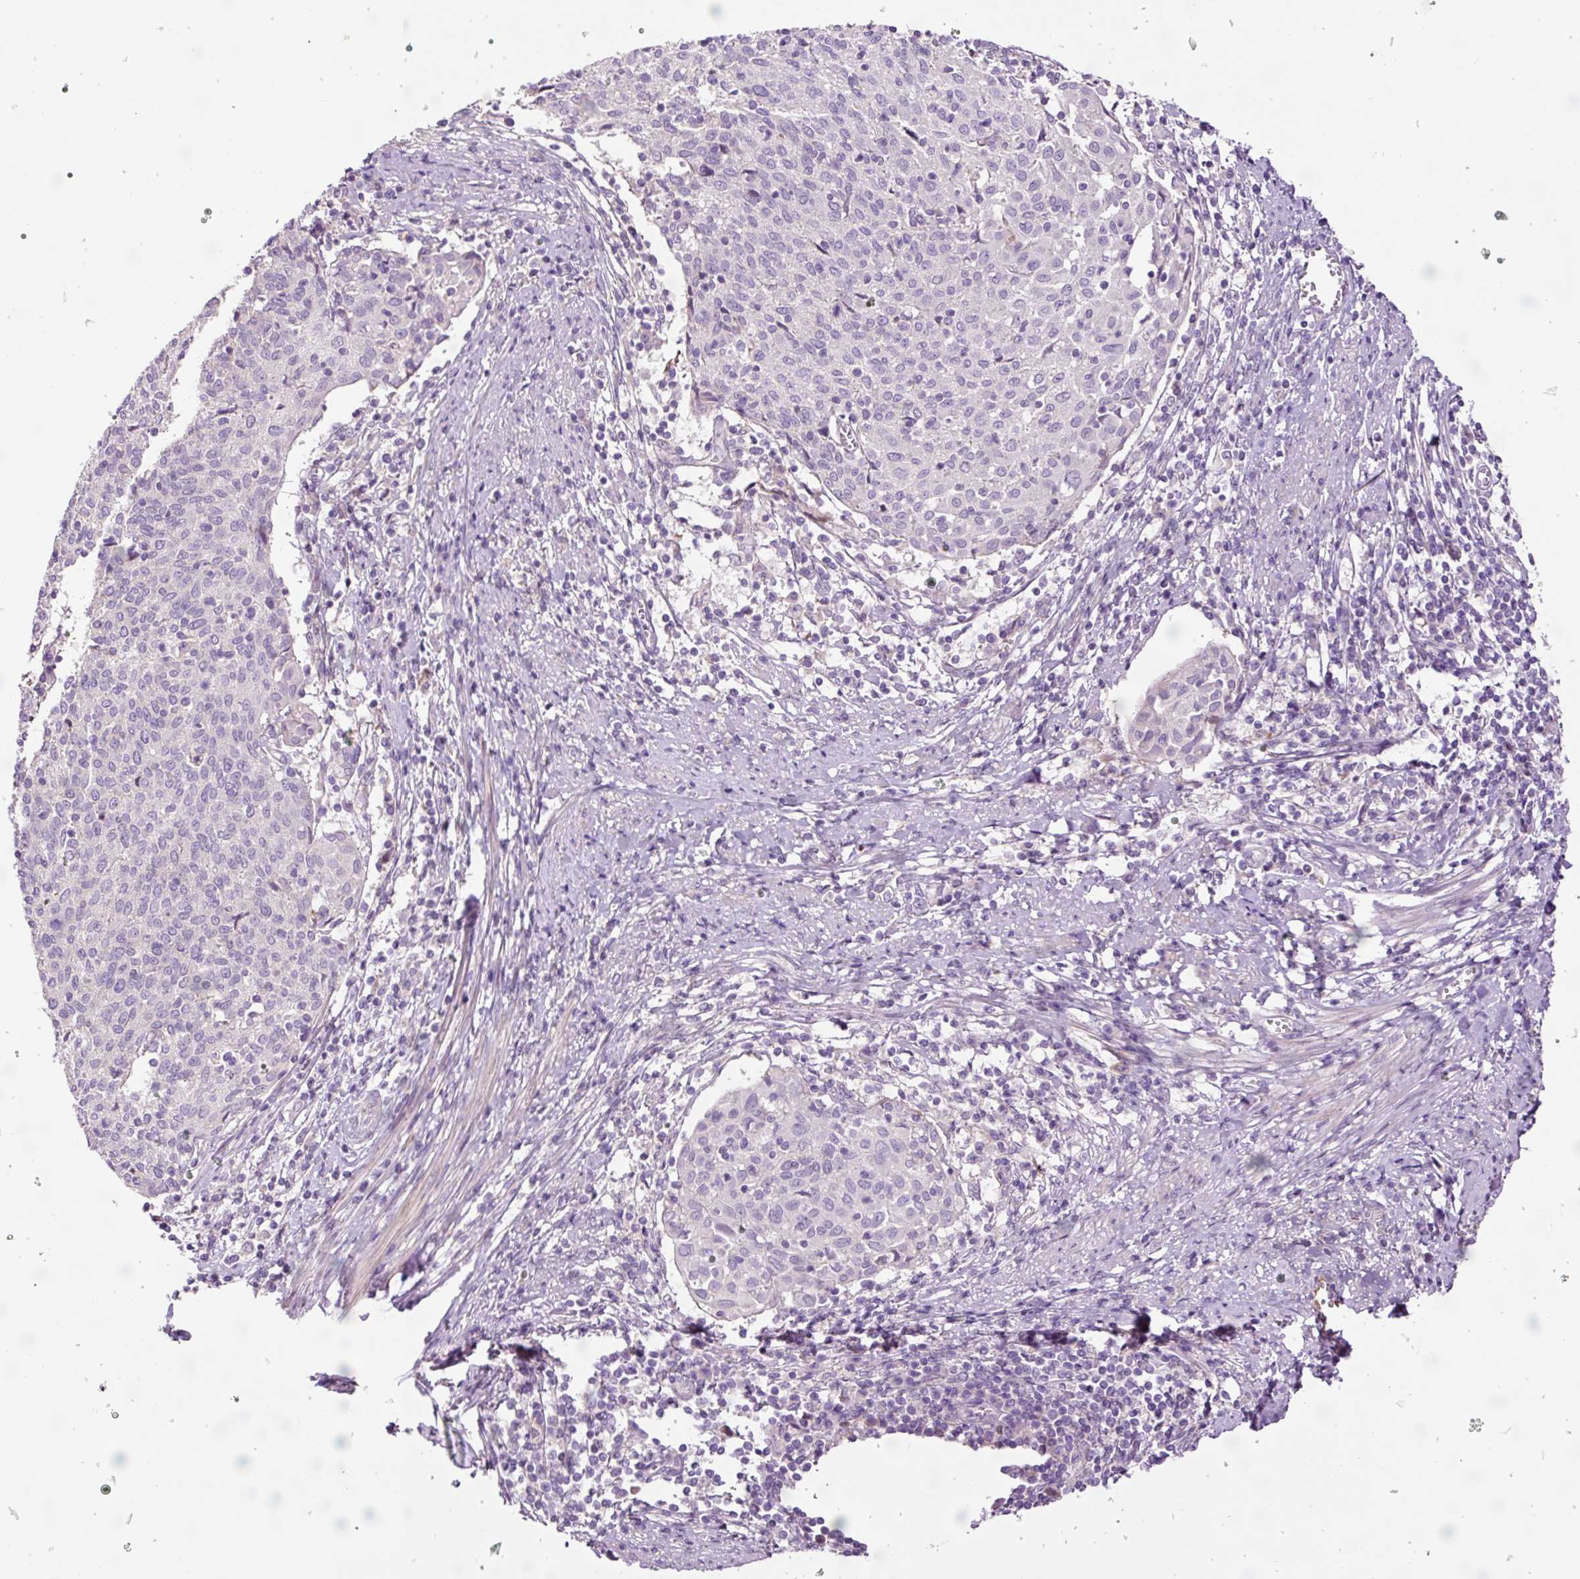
{"staining": {"intensity": "negative", "quantity": "none", "location": "none"}, "tissue": "cervical cancer", "cell_type": "Tumor cells", "image_type": "cancer", "snomed": [{"axis": "morphology", "description": "Squamous cell carcinoma, NOS"}, {"axis": "topography", "description": "Cervix"}], "caption": "A histopathology image of human squamous cell carcinoma (cervical) is negative for staining in tumor cells.", "gene": "TMEM235", "patient": {"sex": "female", "age": 52}}